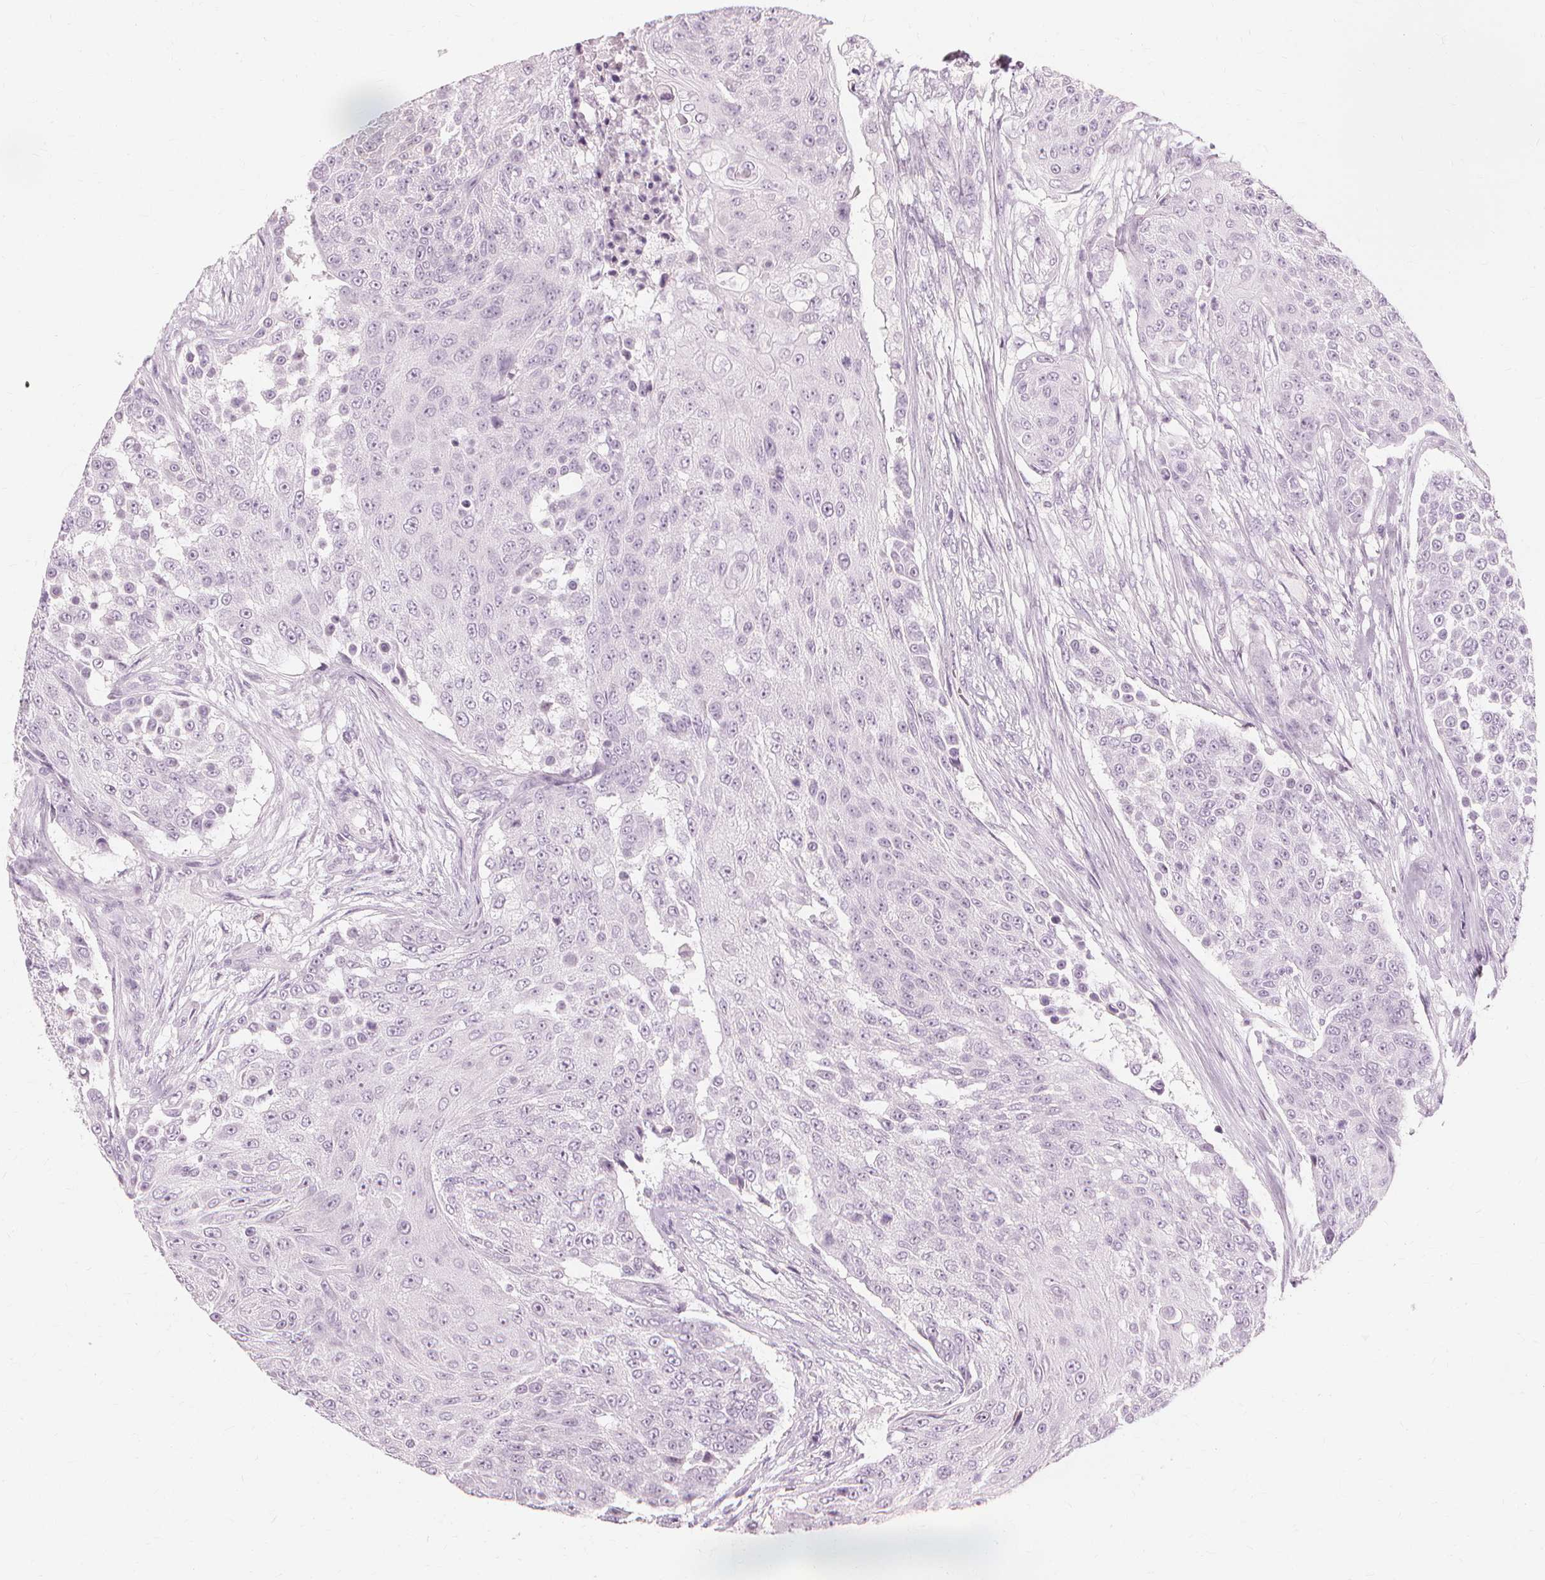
{"staining": {"intensity": "negative", "quantity": "none", "location": "none"}, "tissue": "urothelial cancer", "cell_type": "Tumor cells", "image_type": "cancer", "snomed": [{"axis": "morphology", "description": "Urothelial carcinoma, High grade"}, {"axis": "topography", "description": "Urinary bladder"}], "caption": "Immunohistochemistry image of human urothelial cancer stained for a protein (brown), which demonstrates no expression in tumor cells.", "gene": "MUC12", "patient": {"sex": "female", "age": 63}}